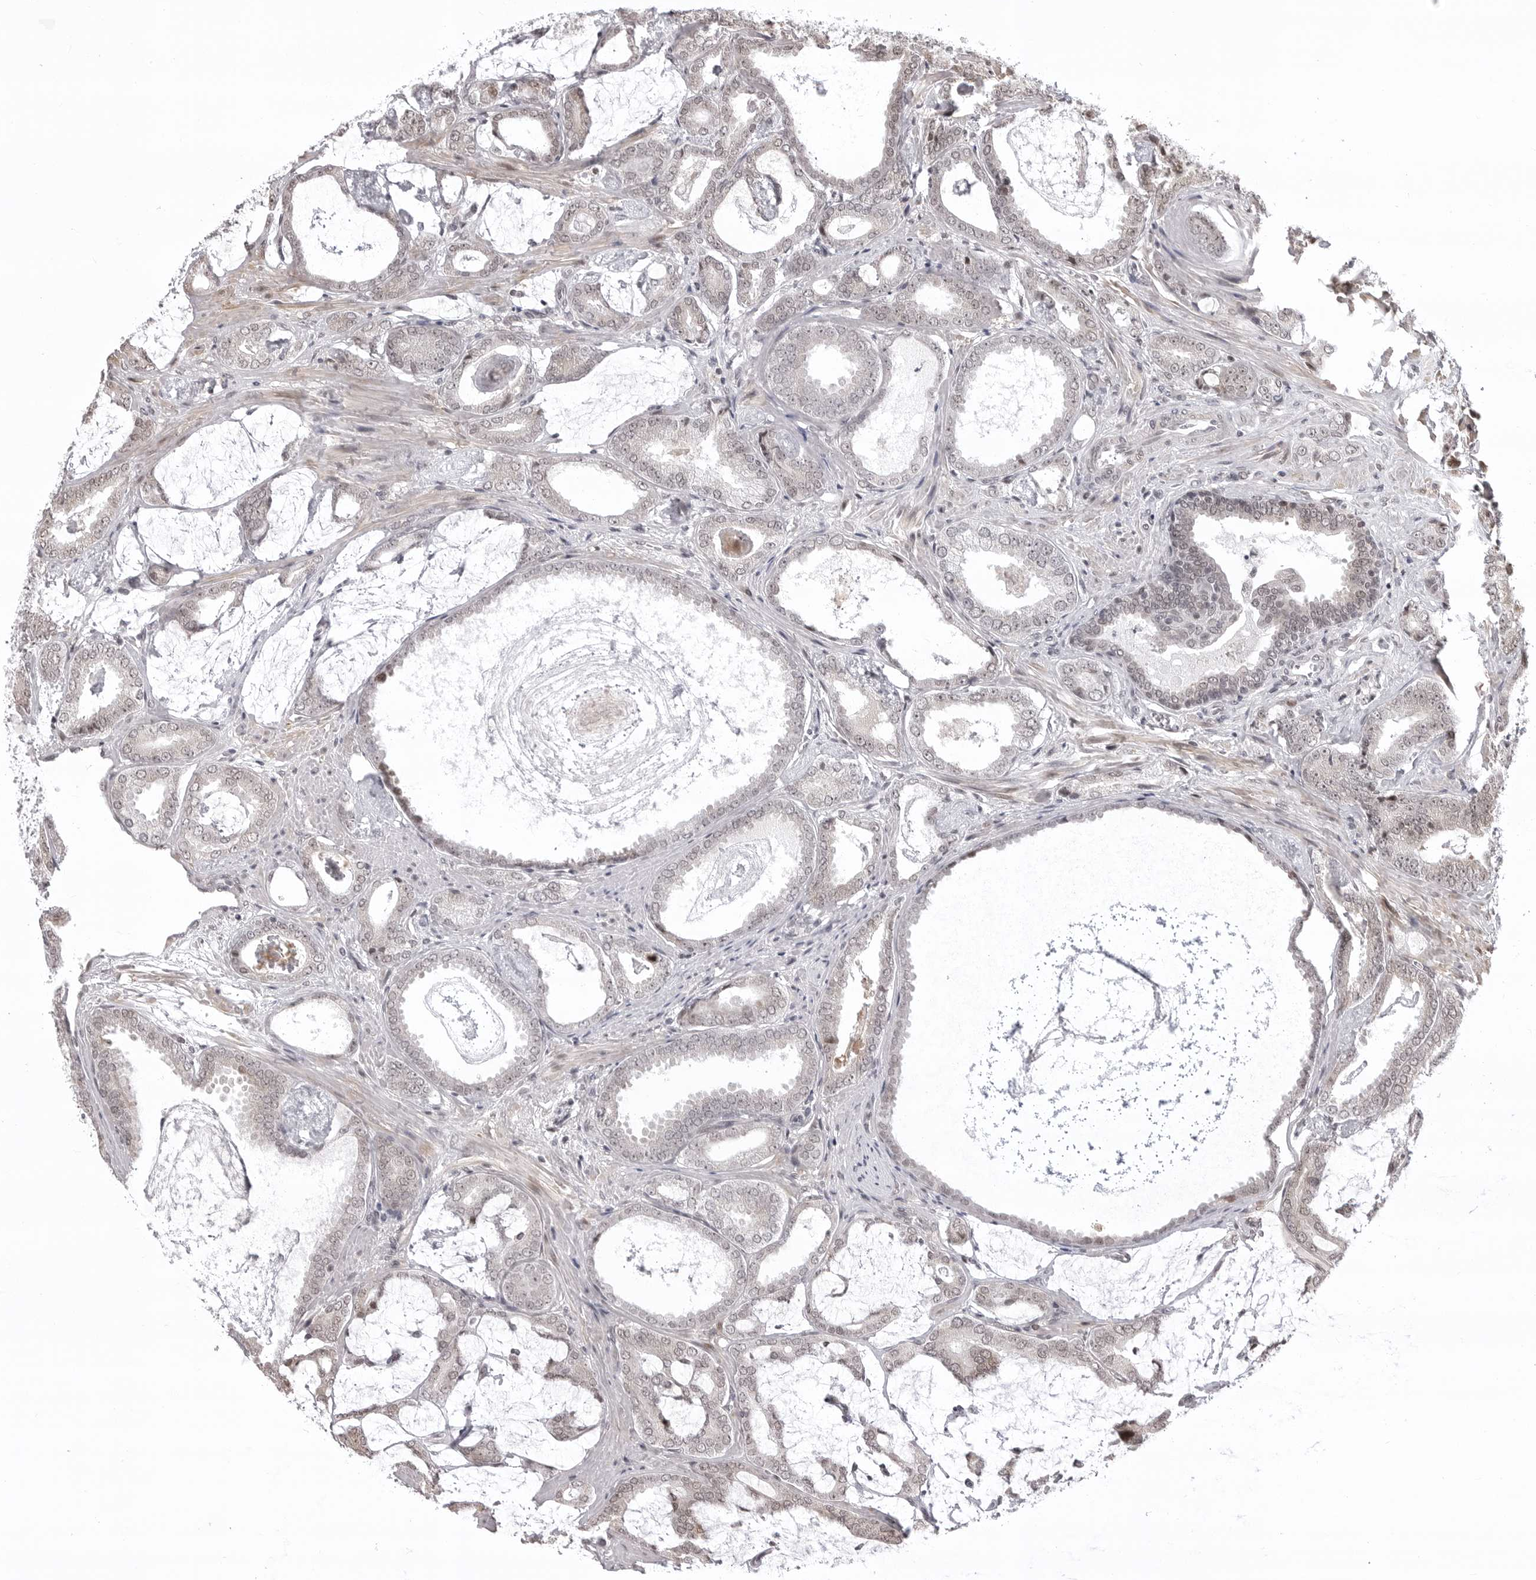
{"staining": {"intensity": "negative", "quantity": "none", "location": "none"}, "tissue": "prostate cancer", "cell_type": "Tumor cells", "image_type": "cancer", "snomed": [{"axis": "morphology", "description": "Adenocarcinoma, Low grade"}, {"axis": "topography", "description": "Prostate"}], "caption": "This is an immunohistochemistry (IHC) micrograph of human prostate adenocarcinoma (low-grade). There is no expression in tumor cells.", "gene": "PHF3", "patient": {"sex": "male", "age": 71}}